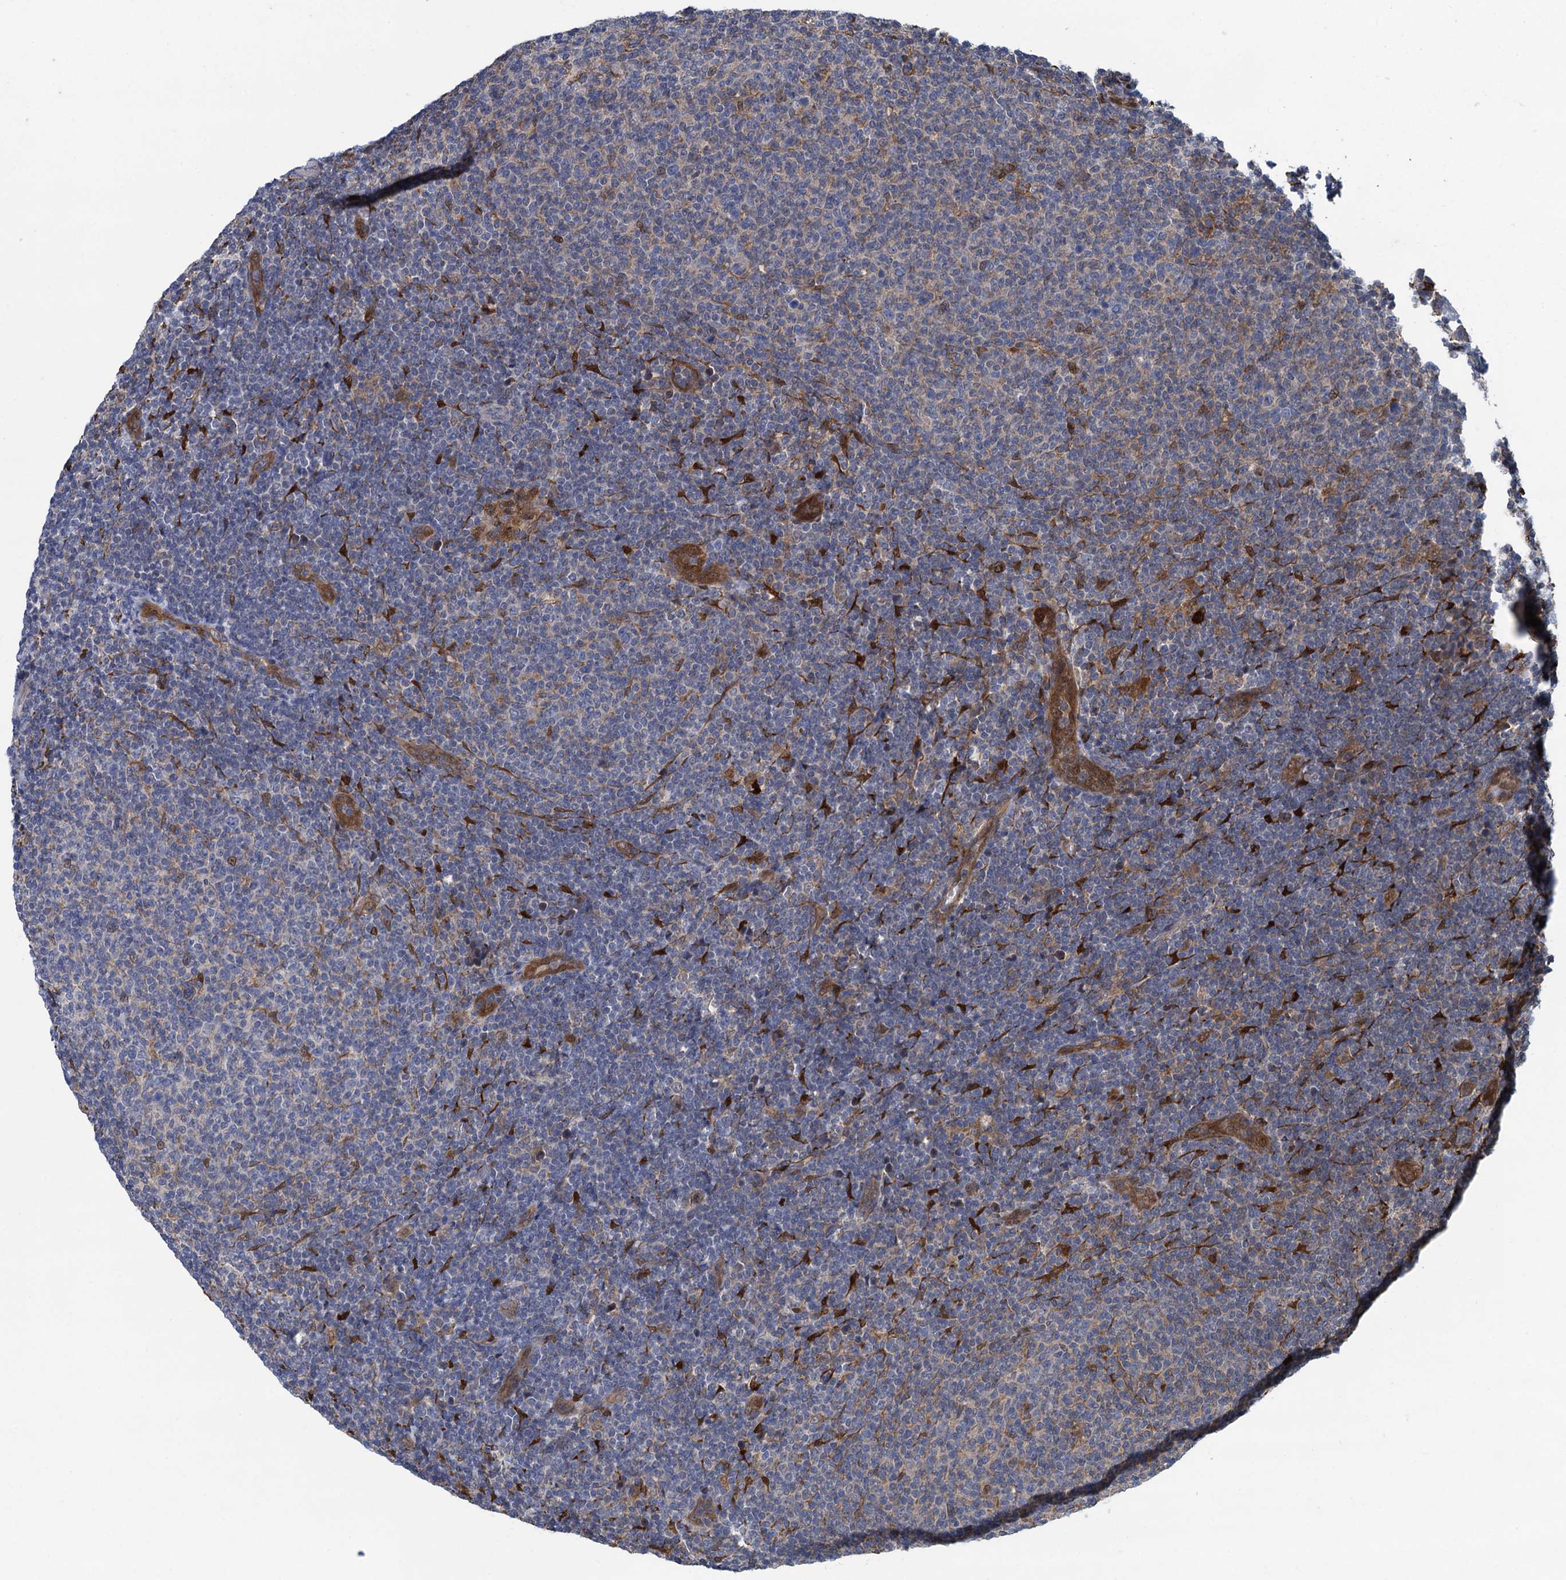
{"staining": {"intensity": "negative", "quantity": "none", "location": "none"}, "tissue": "lymphoma", "cell_type": "Tumor cells", "image_type": "cancer", "snomed": [{"axis": "morphology", "description": "Malignant lymphoma, non-Hodgkin's type, Low grade"}, {"axis": "topography", "description": "Lymph node"}], "caption": "Immunohistochemistry photomicrograph of neoplastic tissue: low-grade malignant lymphoma, non-Hodgkin's type stained with DAB (3,3'-diaminobenzidine) demonstrates no significant protein staining in tumor cells.", "gene": "CNTN5", "patient": {"sex": "male", "age": 66}}